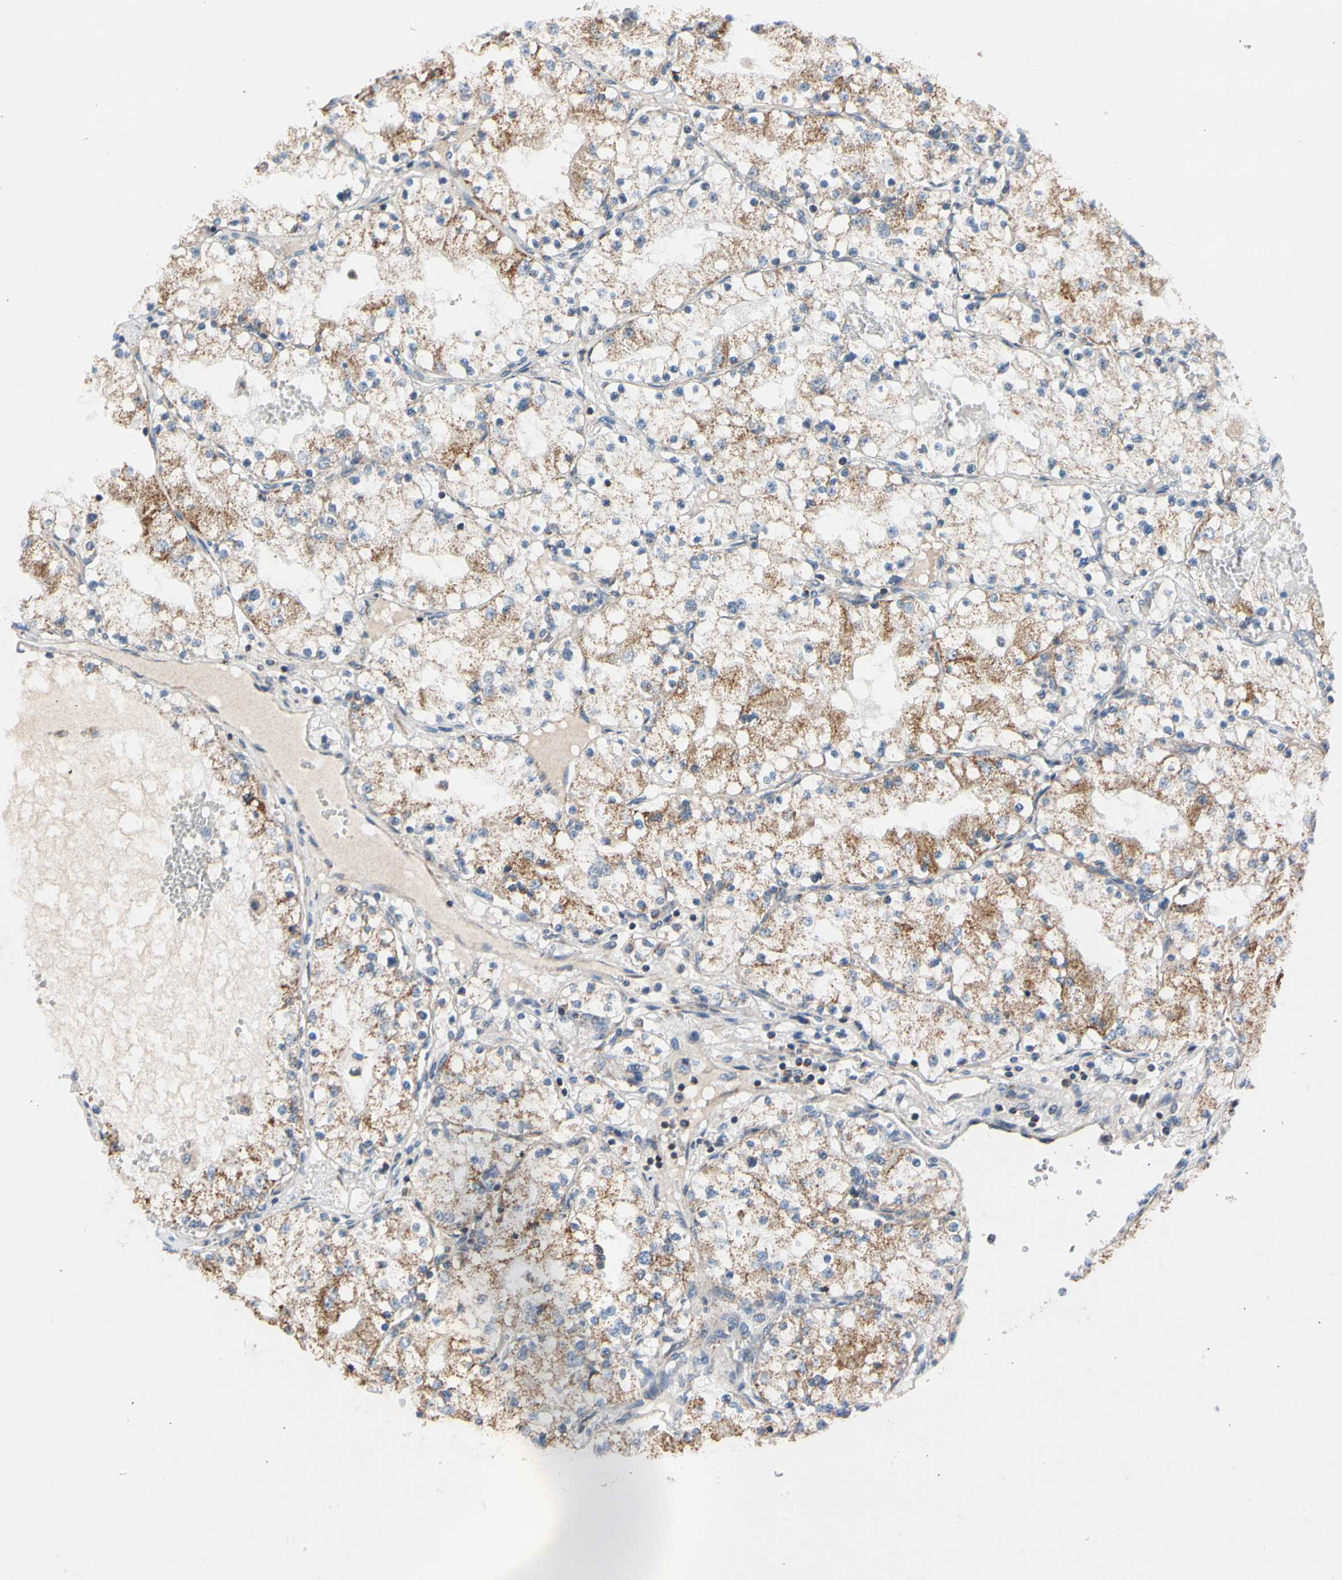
{"staining": {"intensity": "moderate", "quantity": "<25%", "location": "cytoplasmic/membranous"}, "tissue": "renal cancer", "cell_type": "Tumor cells", "image_type": "cancer", "snomed": [{"axis": "morphology", "description": "Adenocarcinoma, NOS"}, {"axis": "topography", "description": "Kidney"}], "caption": "Brown immunohistochemical staining in human renal cancer (adenocarcinoma) reveals moderate cytoplasmic/membranous expression in about <25% of tumor cells.", "gene": "KHDC4", "patient": {"sex": "male", "age": 68}}